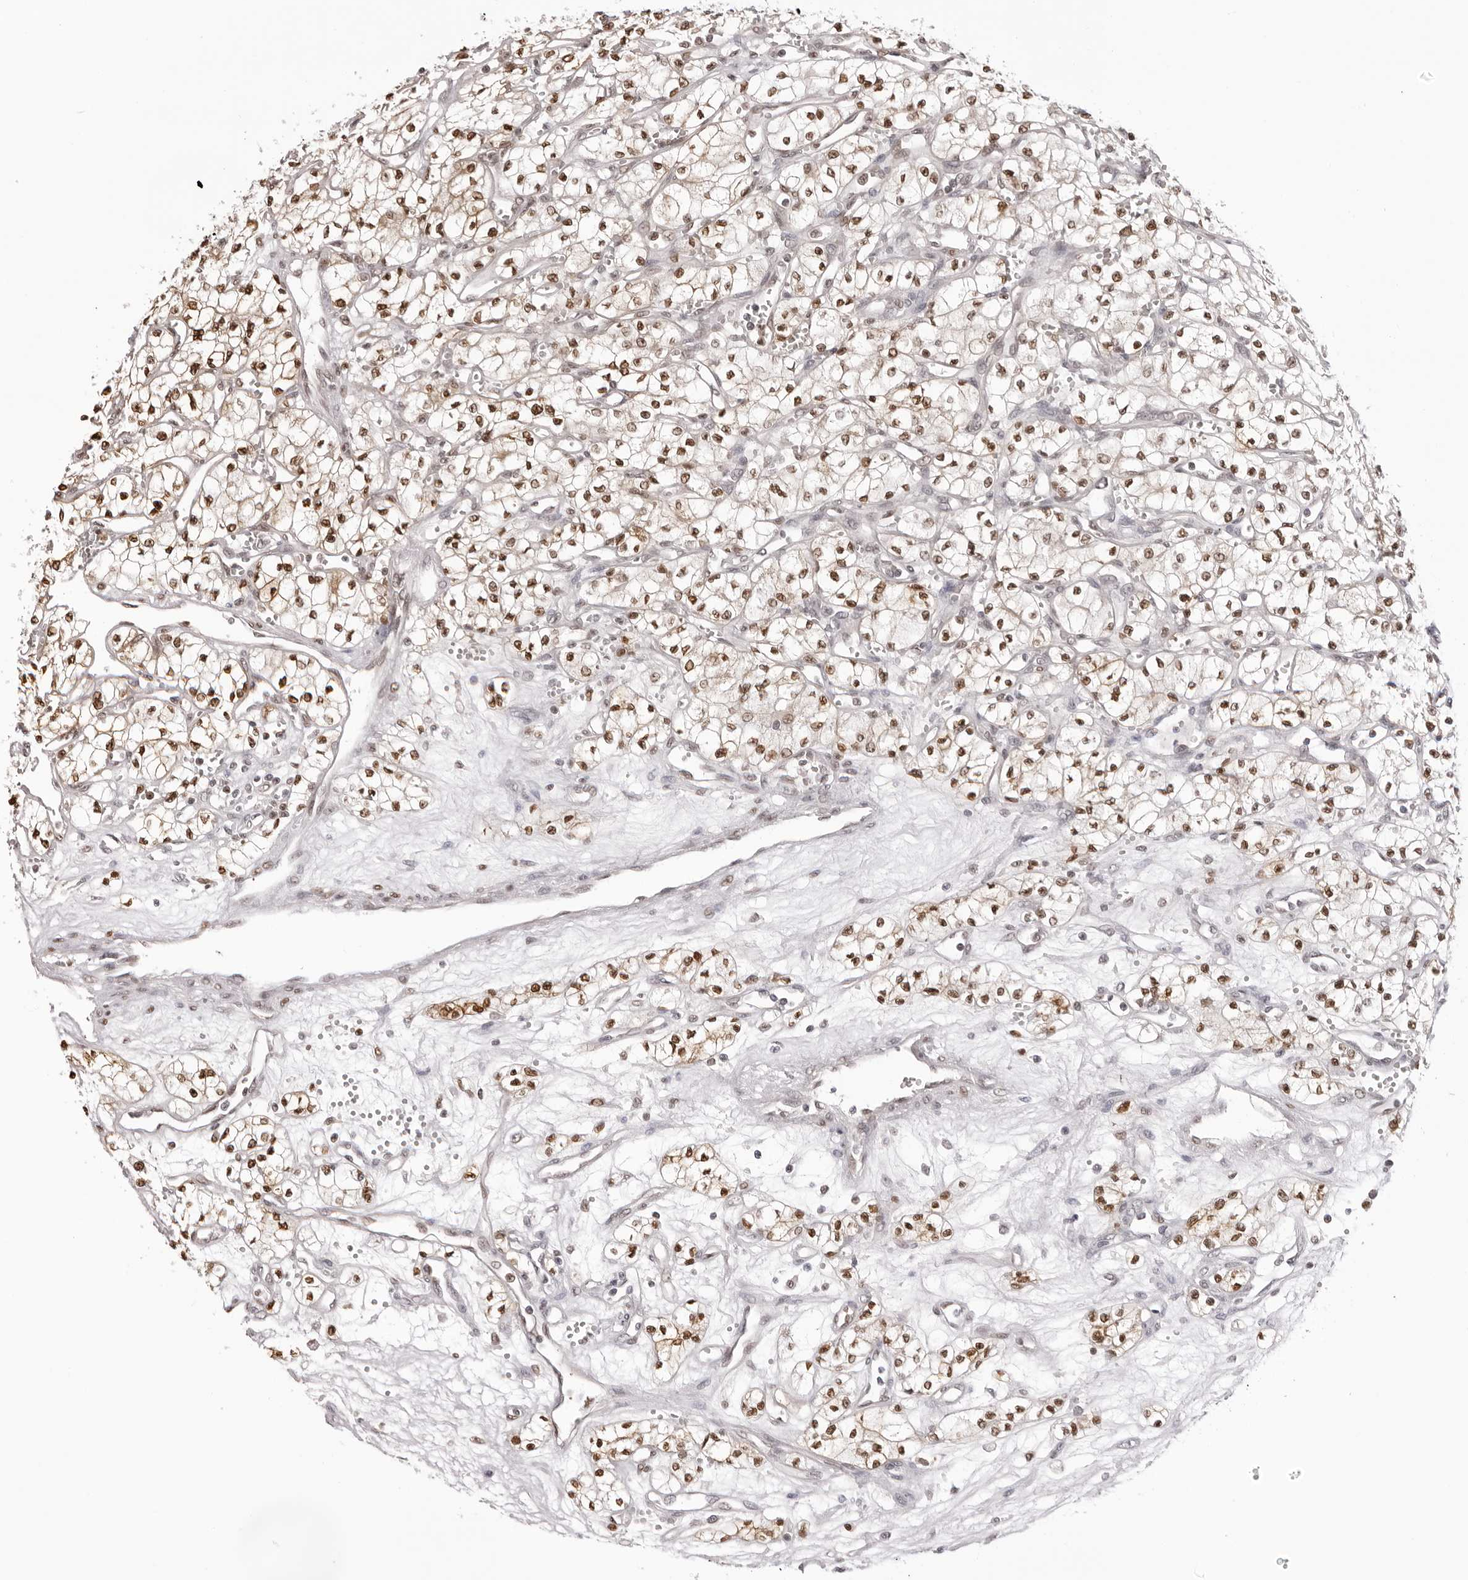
{"staining": {"intensity": "moderate", "quantity": ">75%", "location": "nuclear"}, "tissue": "renal cancer", "cell_type": "Tumor cells", "image_type": "cancer", "snomed": [{"axis": "morphology", "description": "Adenocarcinoma, NOS"}, {"axis": "topography", "description": "Kidney"}], "caption": "DAB (3,3'-diaminobenzidine) immunohistochemical staining of human renal cancer (adenocarcinoma) demonstrates moderate nuclear protein positivity in approximately >75% of tumor cells. Ihc stains the protein of interest in brown and the nuclei are stained blue.", "gene": "HSPA4", "patient": {"sex": "male", "age": 59}}